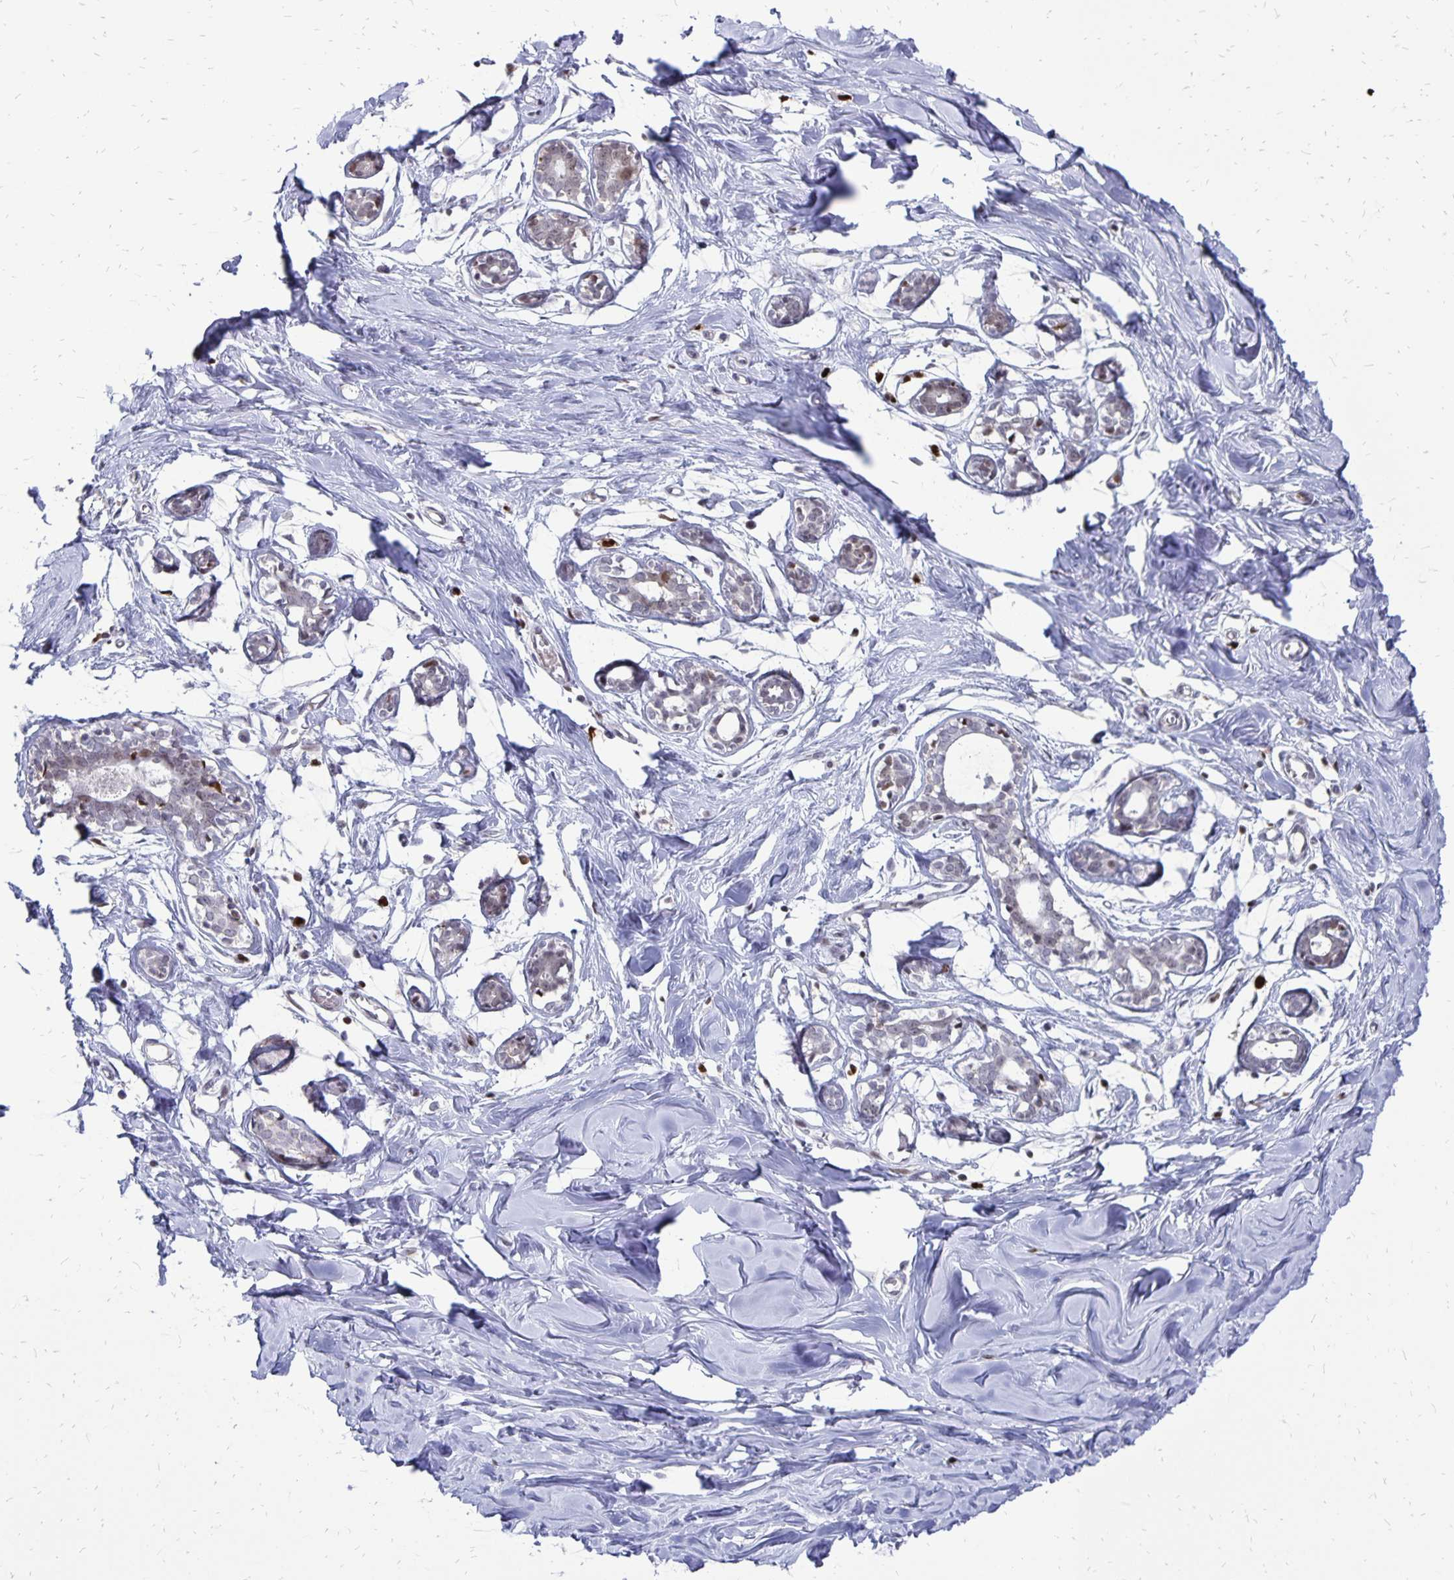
{"staining": {"intensity": "negative", "quantity": "none", "location": "none"}, "tissue": "breast", "cell_type": "Adipocytes", "image_type": "normal", "snomed": [{"axis": "morphology", "description": "Normal tissue, NOS"}, {"axis": "topography", "description": "Breast"}], "caption": "This photomicrograph is of unremarkable breast stained with immunohistochemistry to label a protein in brown with the nuclei are counter-stained blue. There is no expression in adipocytes. (Stains: DAB (3,3'-diaminobenzidine) IHC with hematoxylin counter stain, Microscopy: brightfield microscopy at high magnification).", "gene": "DCK", "patient": {"sex": "female", "age": 27}}